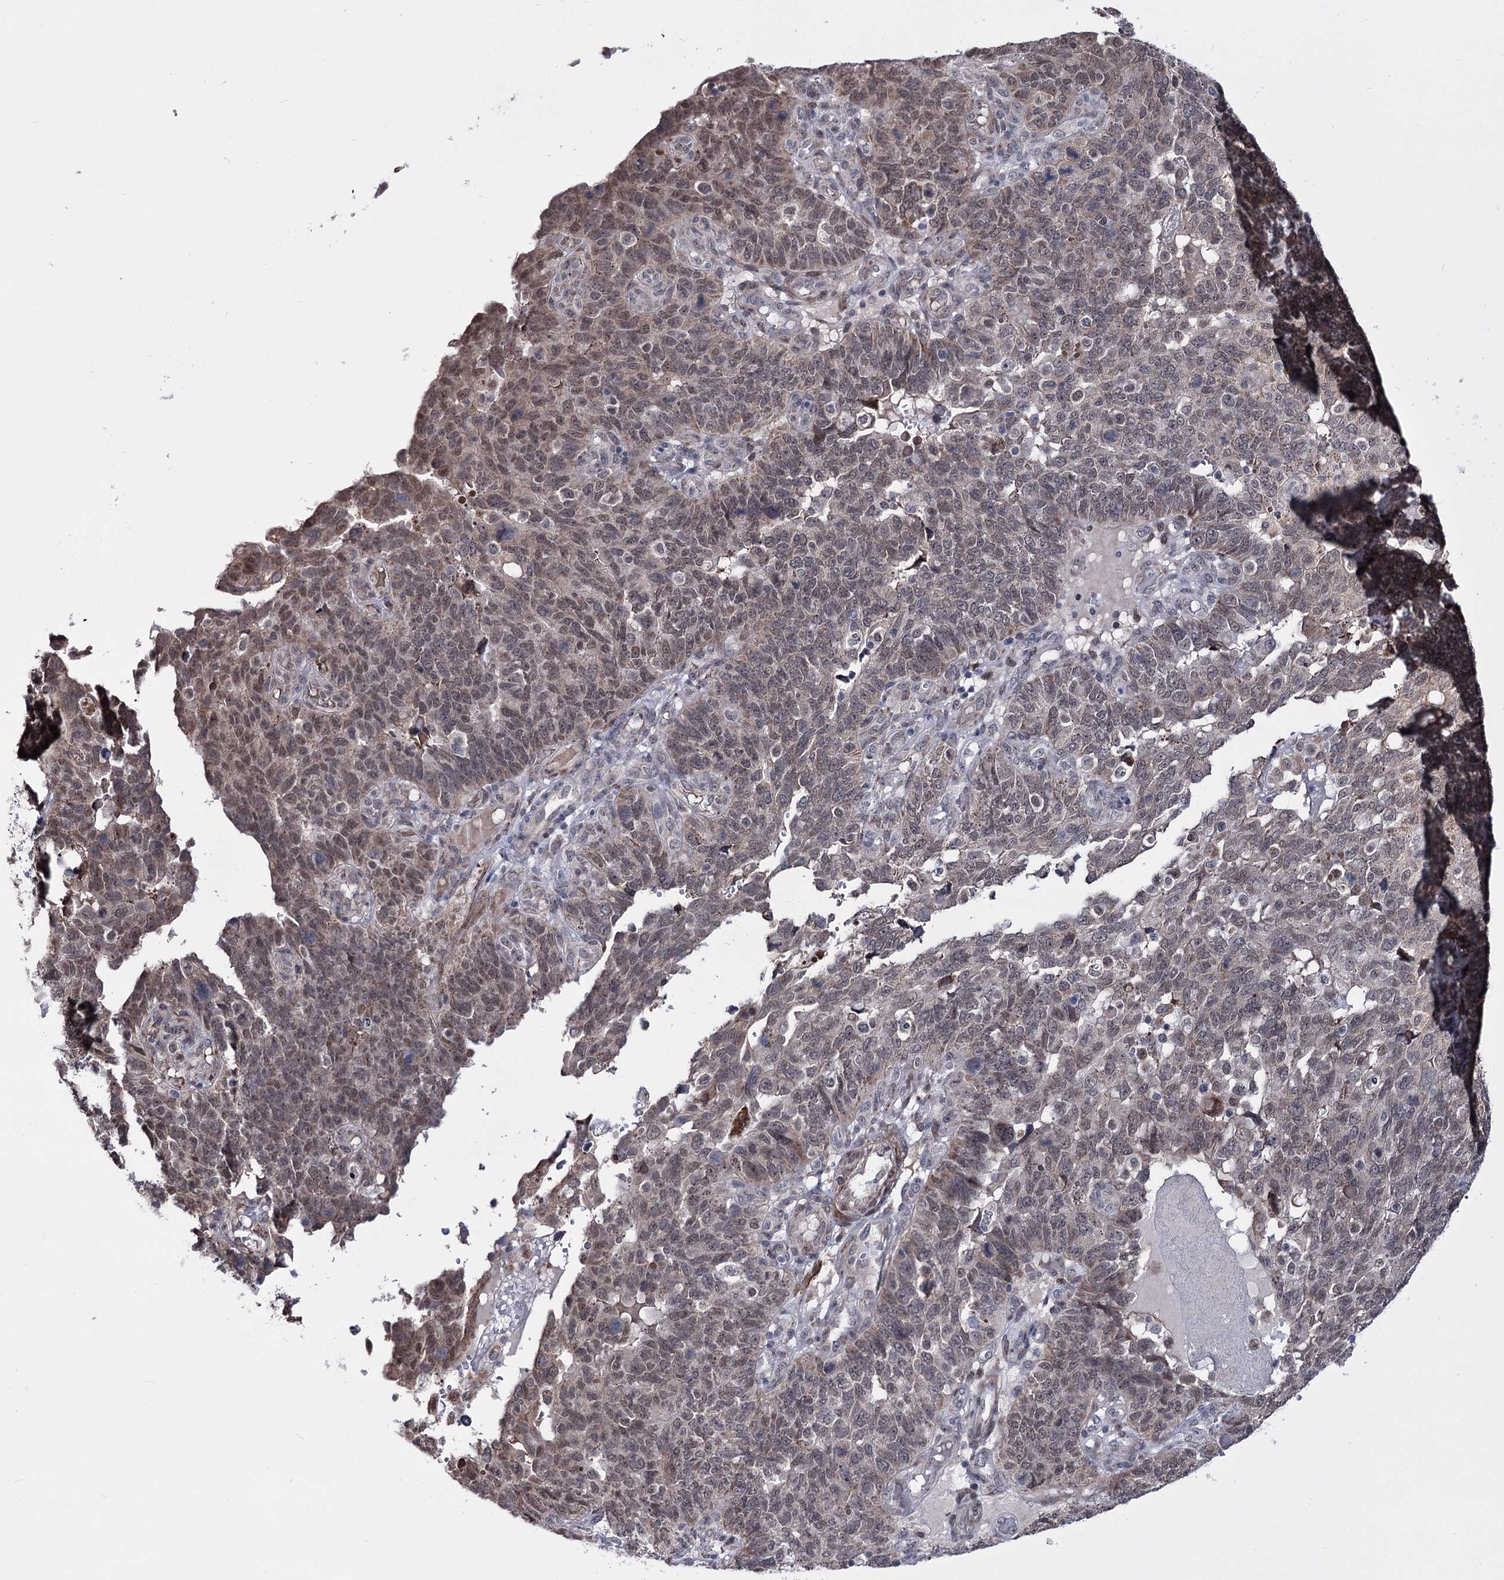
{"staining": {"intensity": "weak", "quantity": "<25%", "location": "cytoplasmic/membranous,nuclear"}, "tissue": "endometrial cancer", "cell_type": "Tumor cells", "image_type": "cancer", "snomed": [{"axis": "morphology", "description": "Adenocarcinoma, NOS"}, {"axis": "topography", "description": "Endometrium"}], "caption": "Tumor cells are negative for protein expression in human adenocarcinoma (endometrial).", "gene": "PPRC1", "patient": {"sex": "female", "age": 66}}